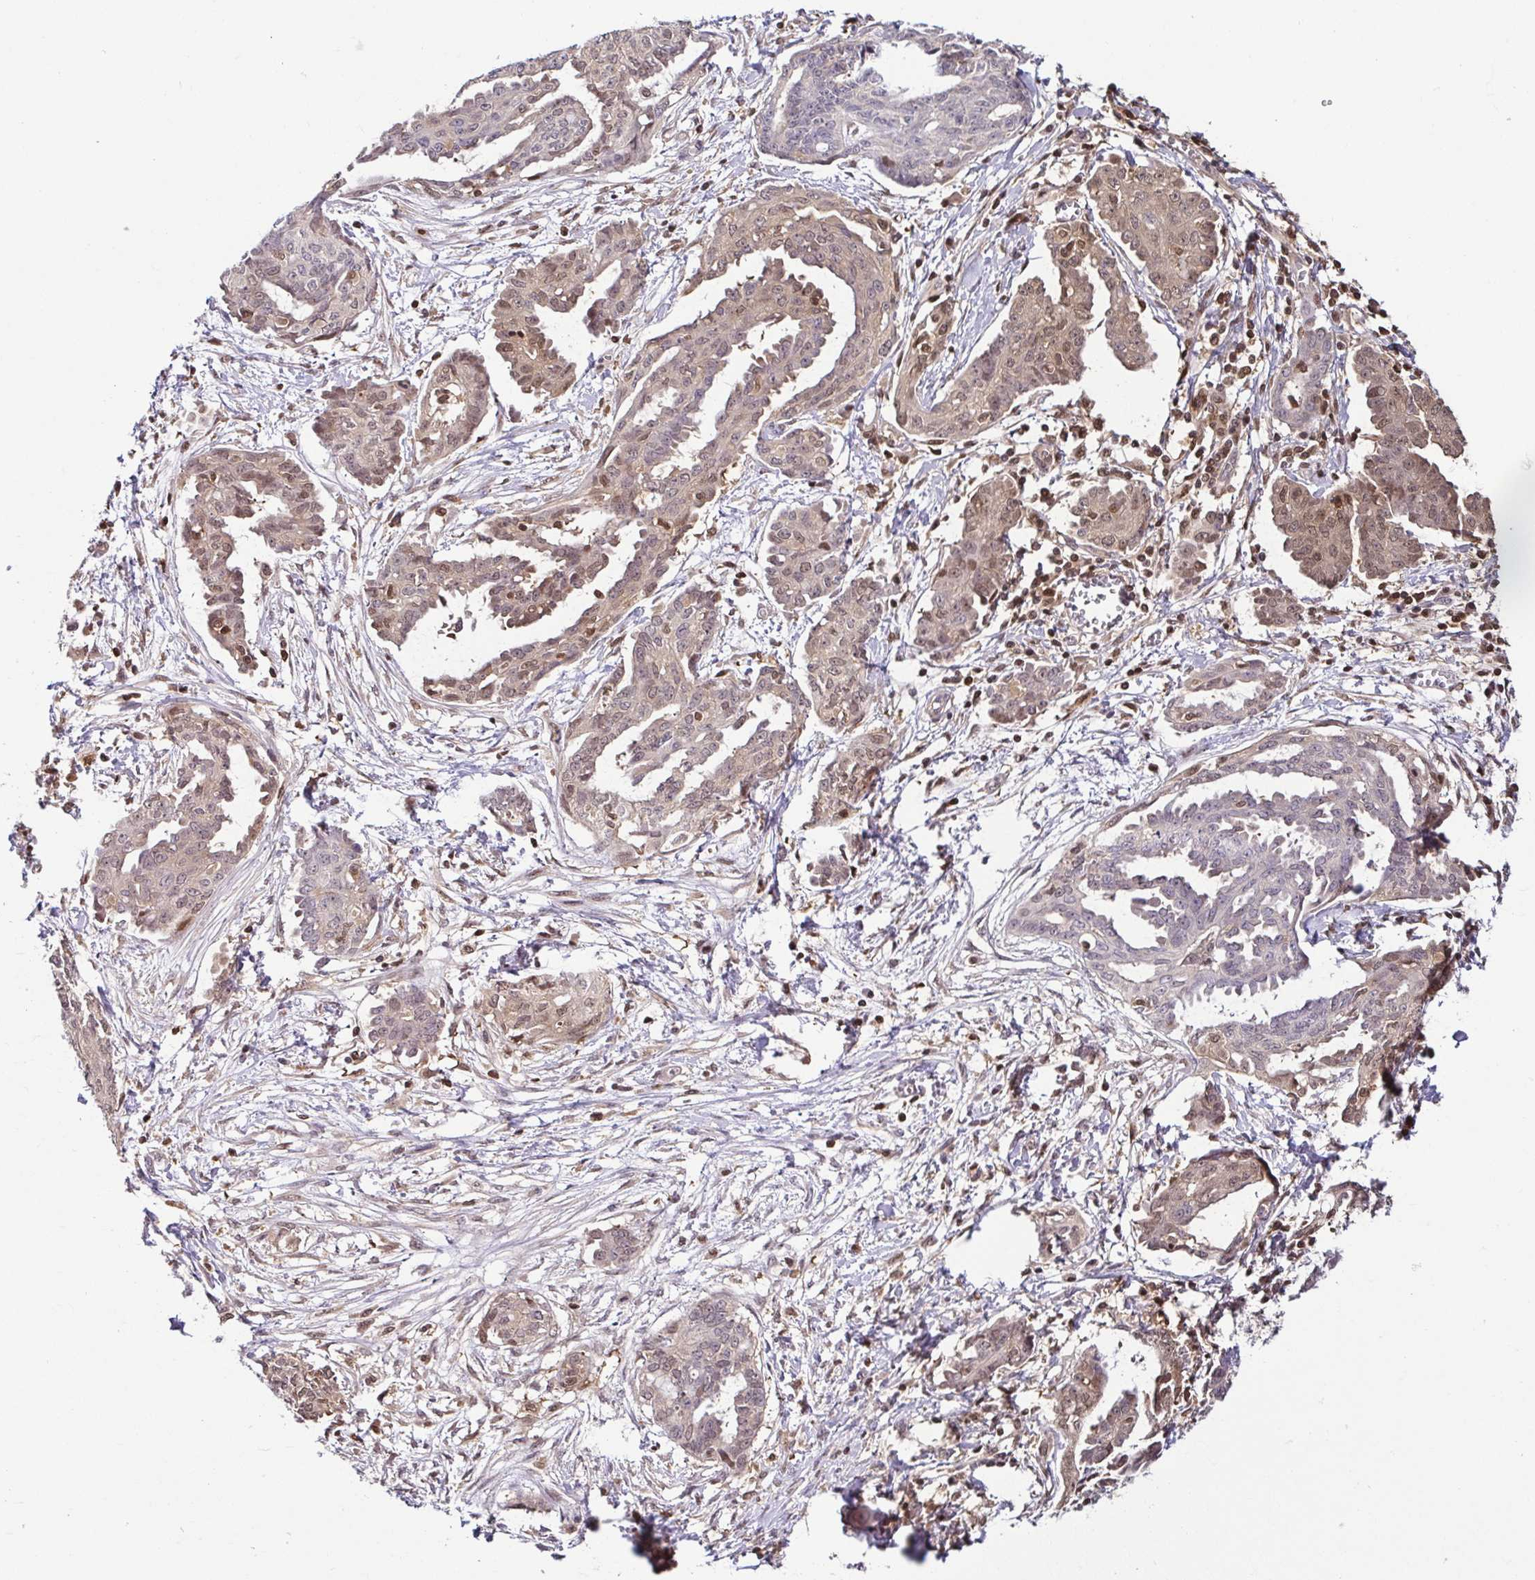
{"staining": {"intensity": "weak", "quantity": "25%-75%", "location": "cytoplasmic/membranous,nuclear"}, "tissue": "ovarian cancer", "cell_type": "Tumor cells", "image_type": "cancer", "snomed": [{"axis": "morphology", "description": "Cystadenocarcinoma, serous, NOS"}, {"axis": "topography", "description": "Ovary"}], "caption": "Human ovarian cancer (serous cystadenocarcinoma) stained with a brown dye exhibits weak cytoplasmic/membranous and nuclear positive staining in about 25%-75% of tumor cells.", "gene": "PSMB9", "patient": {"sex": "female", "age": 71}}